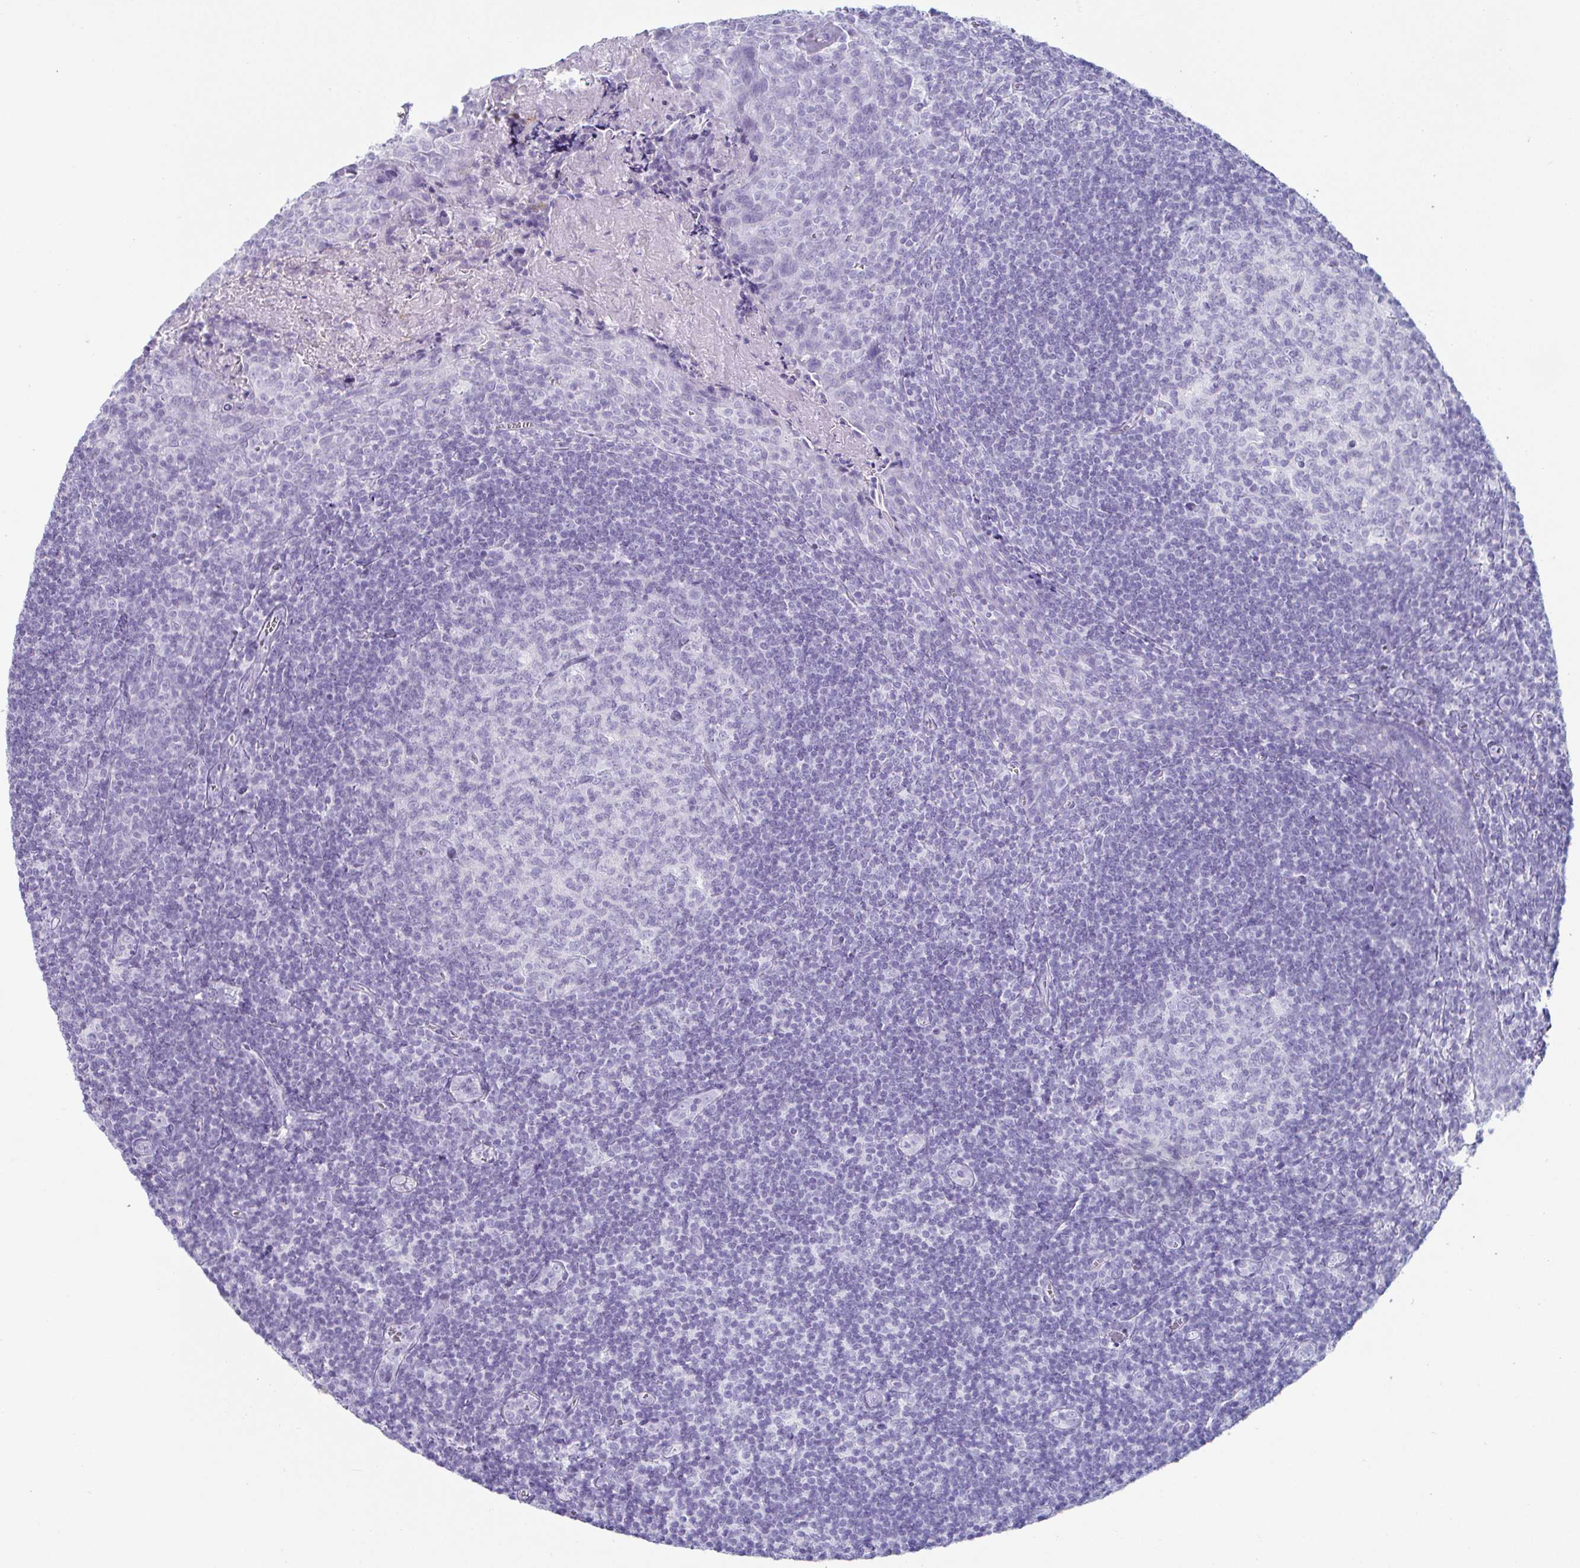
{"staining": {"intensity": "negative", "quantity": "none", "location": "none"}, "tissue": "tonsil", "cell_type": "Germinal center cells", "image_type": "normal", "snomed": [{"axis": "morphology", "description": "Normal tissue, NOS"}, {"axis": "morphology", "description": "Inflammation, NOS"}, {"axis": "topography", "description": "Tonsil"}], "caption": "Tonsil stained for a protein using immunohistochemistry exhibits no expression germinal center cells.", "gene": "CREG2", "patient": {"sex": "female", "age": 31}}